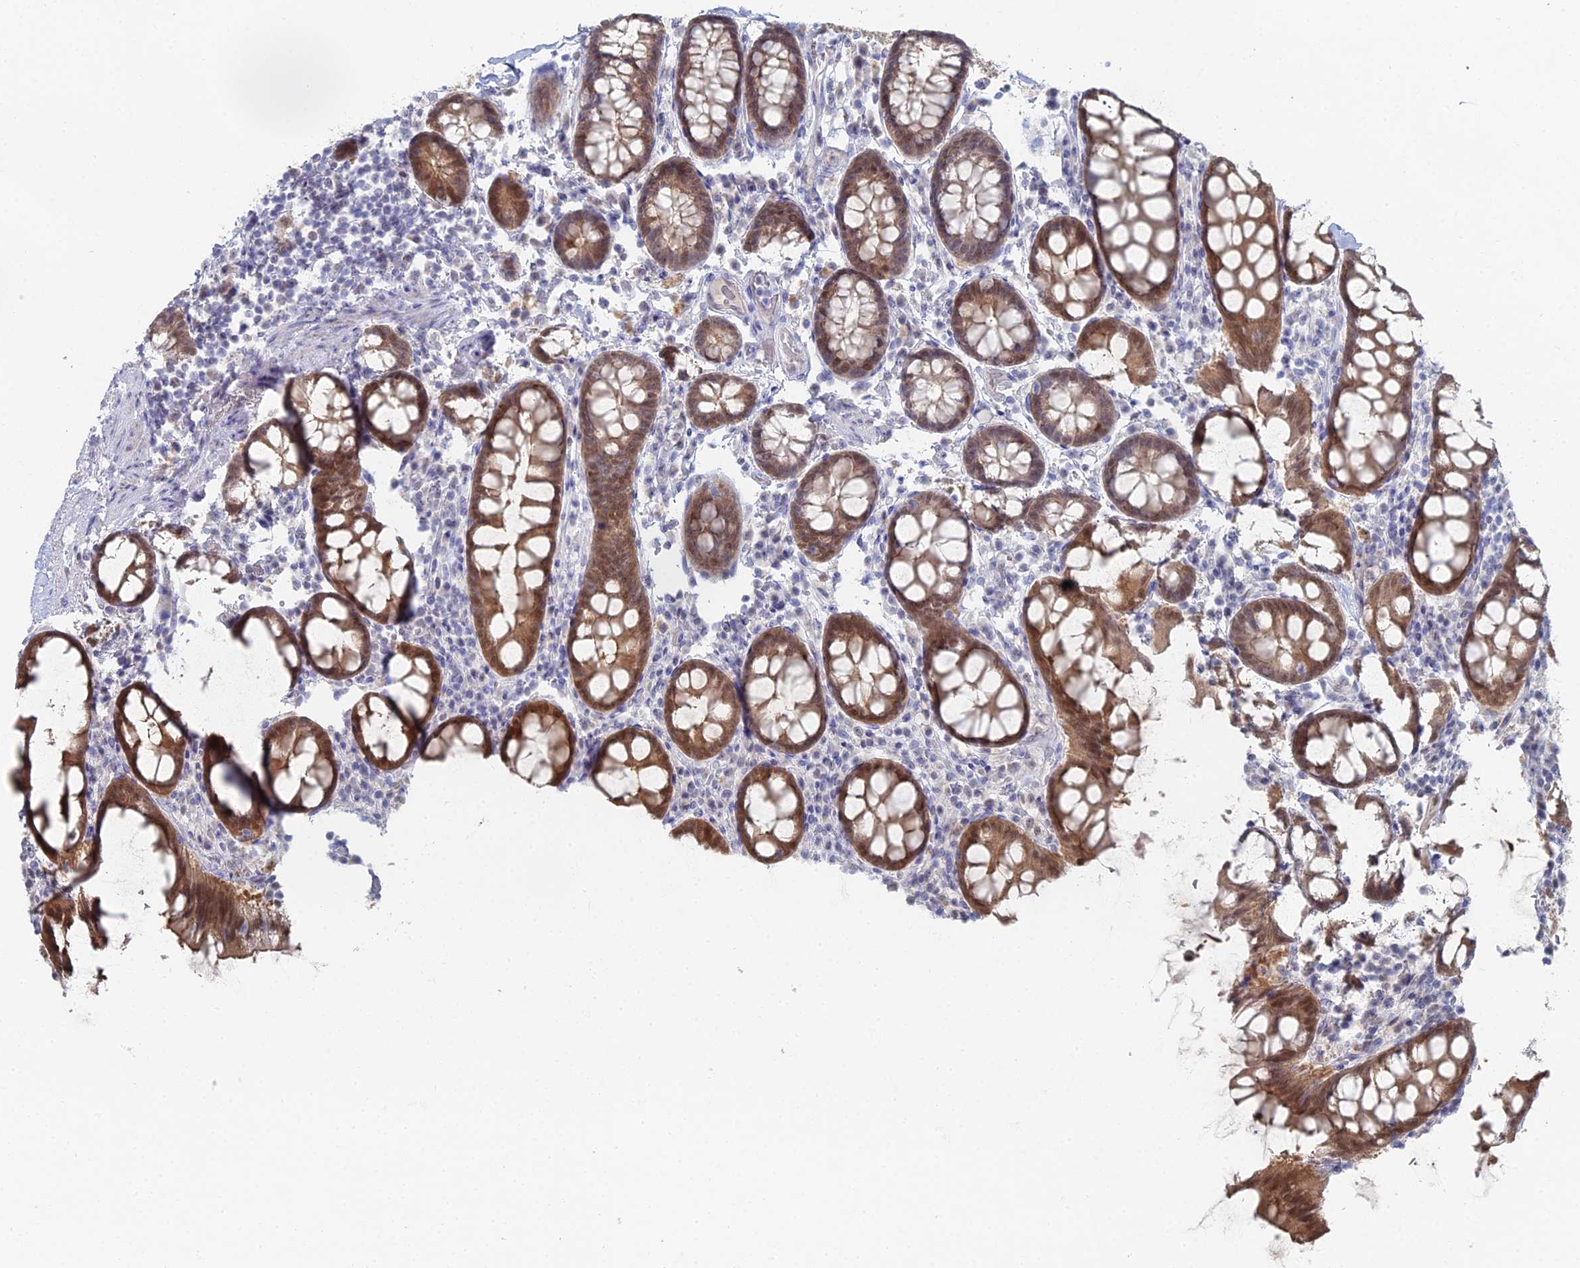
{"staining": {"intensity": "negative", "quantity": "none", "location": "none"}, "tissue": "colon", "cell_type": "Endothelial cells", "image_type": "normal", "snomed": [{"axis": "morphology", "description": "Normal tissue, NOS"}, {"axis": "topography", "description": "Colon"}], "caption": "Immunohistochemistry image of benign colon: colon stained with DAB exhibits no significant protein staining in endothelial cells. Nuclei are stained in blue.", "gene": "THAP4", "patient": {"sex": "female", "age": 79}}